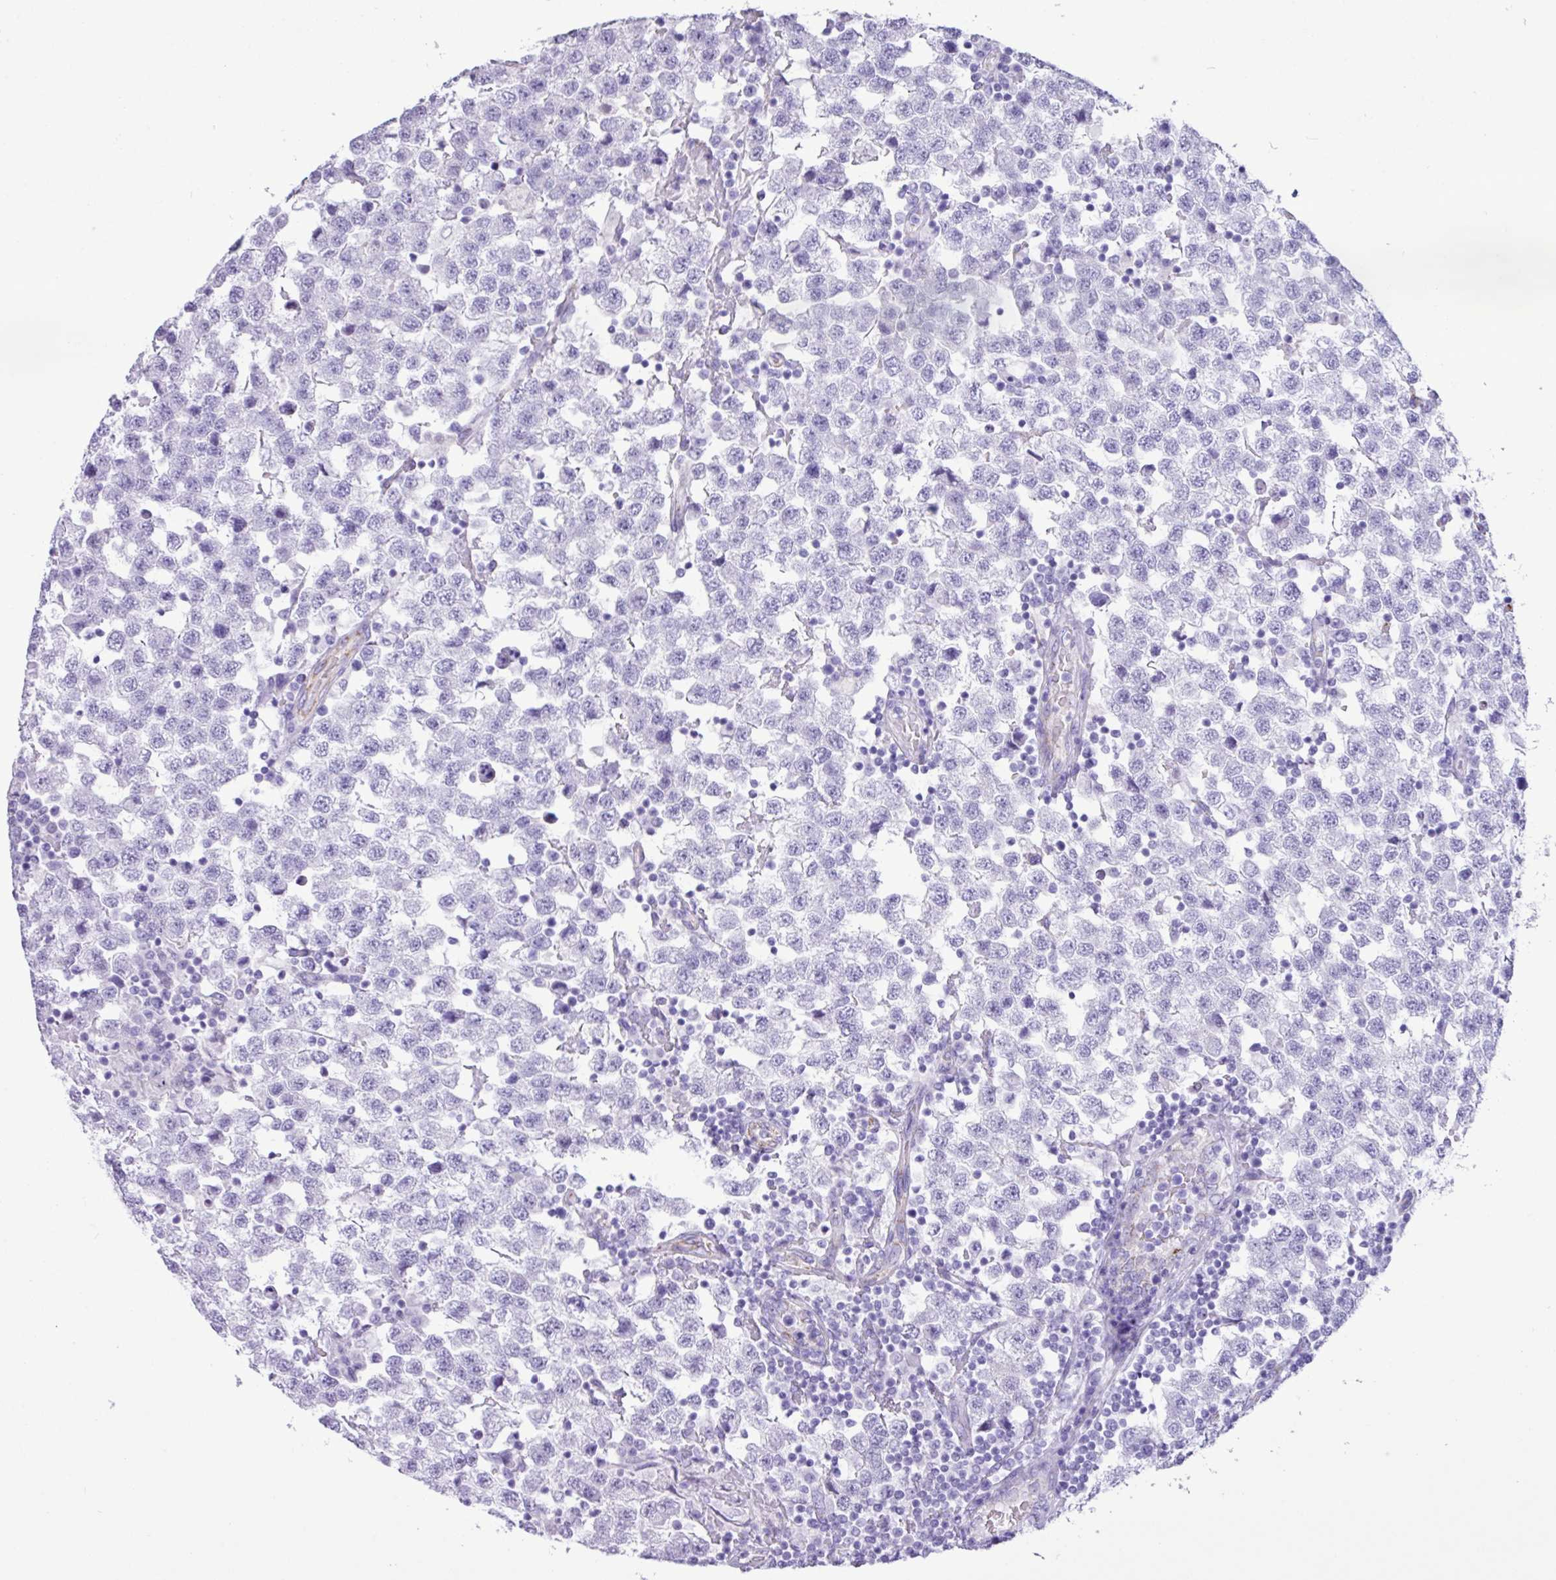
{"staining": {"intensity": "negative", "quantity": "none", "location": "none"}, "tissue": "testis cancer", "cell_type": "Tumor cells", "image_type": "cancer", "snomed": [{"axis": "morphology", "description": "Seminoma, NOS"}, {"axis": "topography", "description": "Testis"}], "caption": "Immunohistochemistry micrograph of neoplastic tissue: human testis cancer (seminoma) stained with DAB (3,3'-diaminobenzidine) reveals no significant protein expression in tumor cells. (DAB (3,3'-diaminobenzidine) IHC with hematoxylin counter stain).", "gene": "CKMT2", "patient": {"sex": "male", "age": 34}}